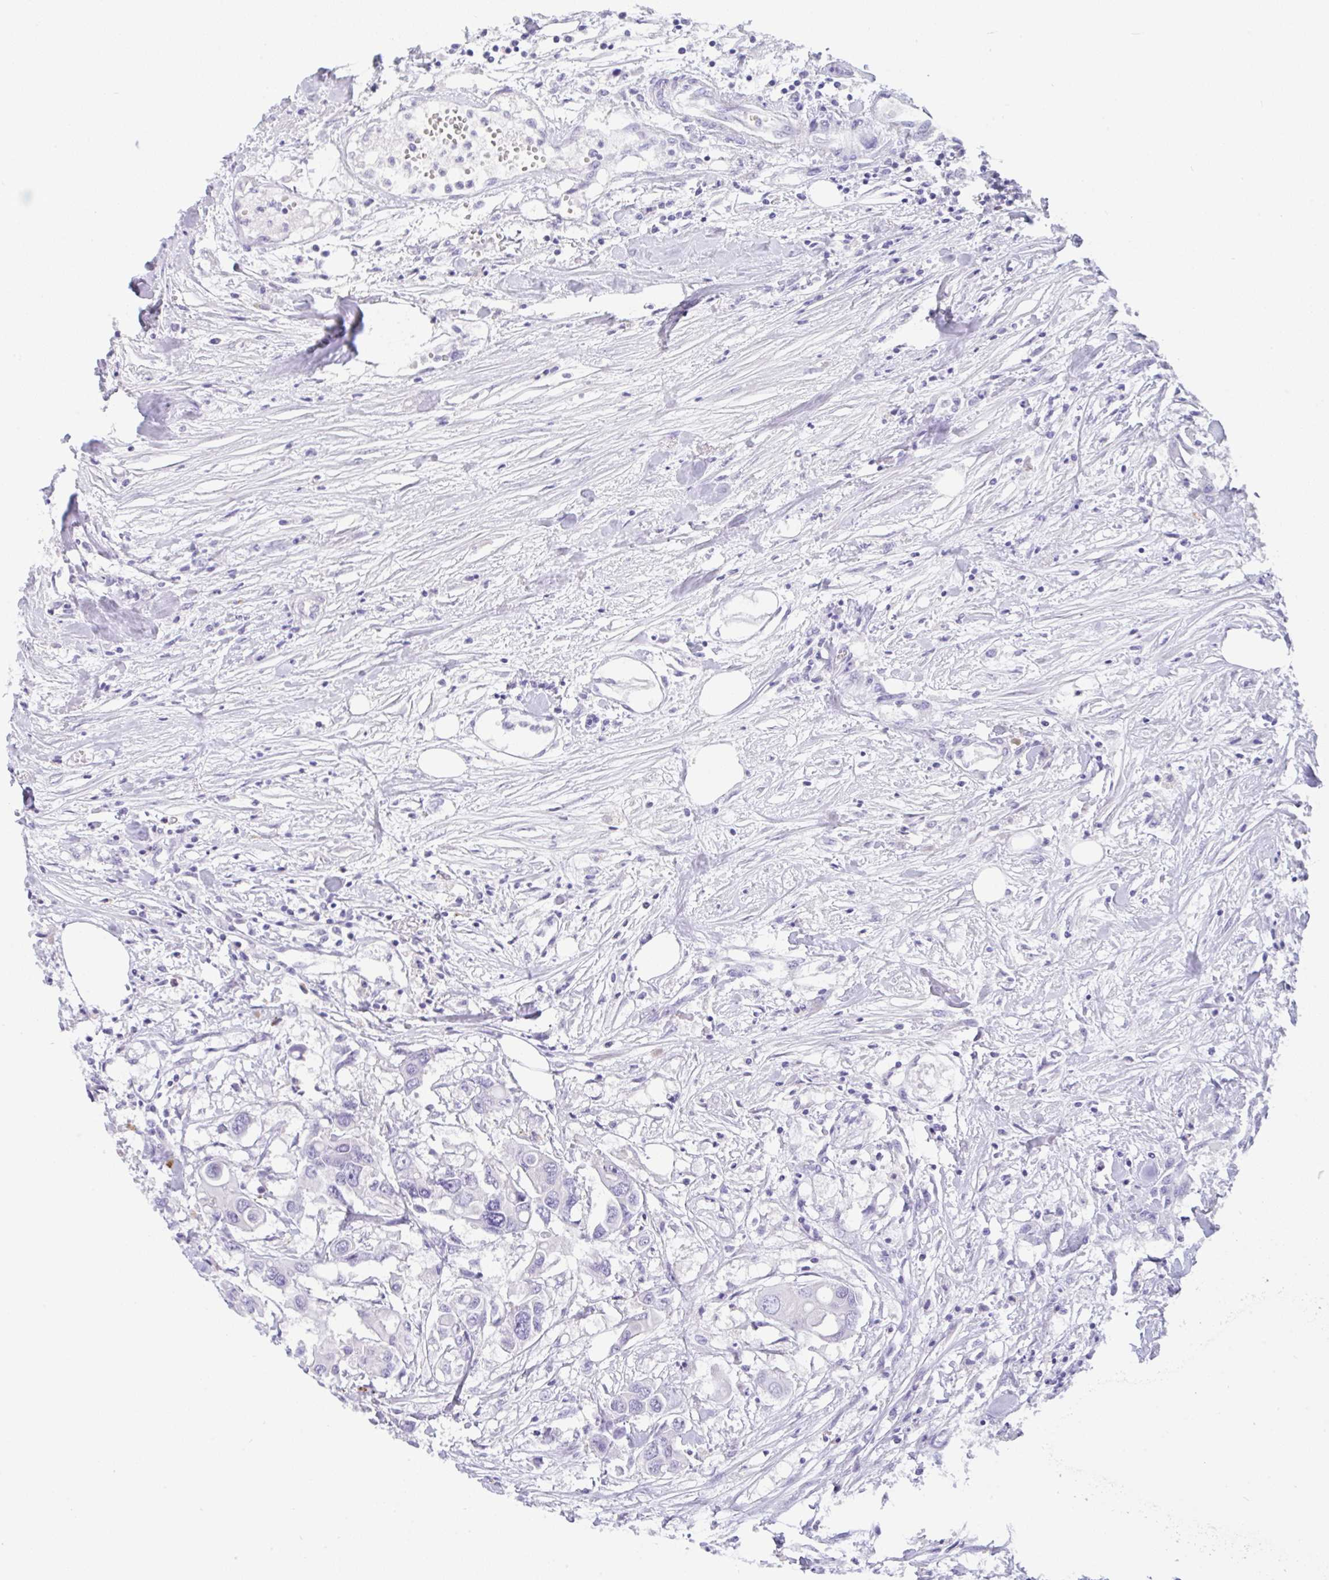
{"staining": {"intensity": "negative", "quantity": "none", "location": "none"}, "tissue": "colorectal cancer", "cell_type": "Tumor cells", "image_type": "cancer", "snomed": [{"axis": "morphology", "description": "Adenocarcinoma, NOS"}, {"axis": "topography", "description": "Colon"}], "caption": "High power microscopy photomicrograph of an immunohistochemistry (IHC) micrograph of adenocarcinoma (colorectal), revealing no significant positivity in tumor cells.", "gene": "TRAF4", "patient": {"sex": "male", "age": 77}}